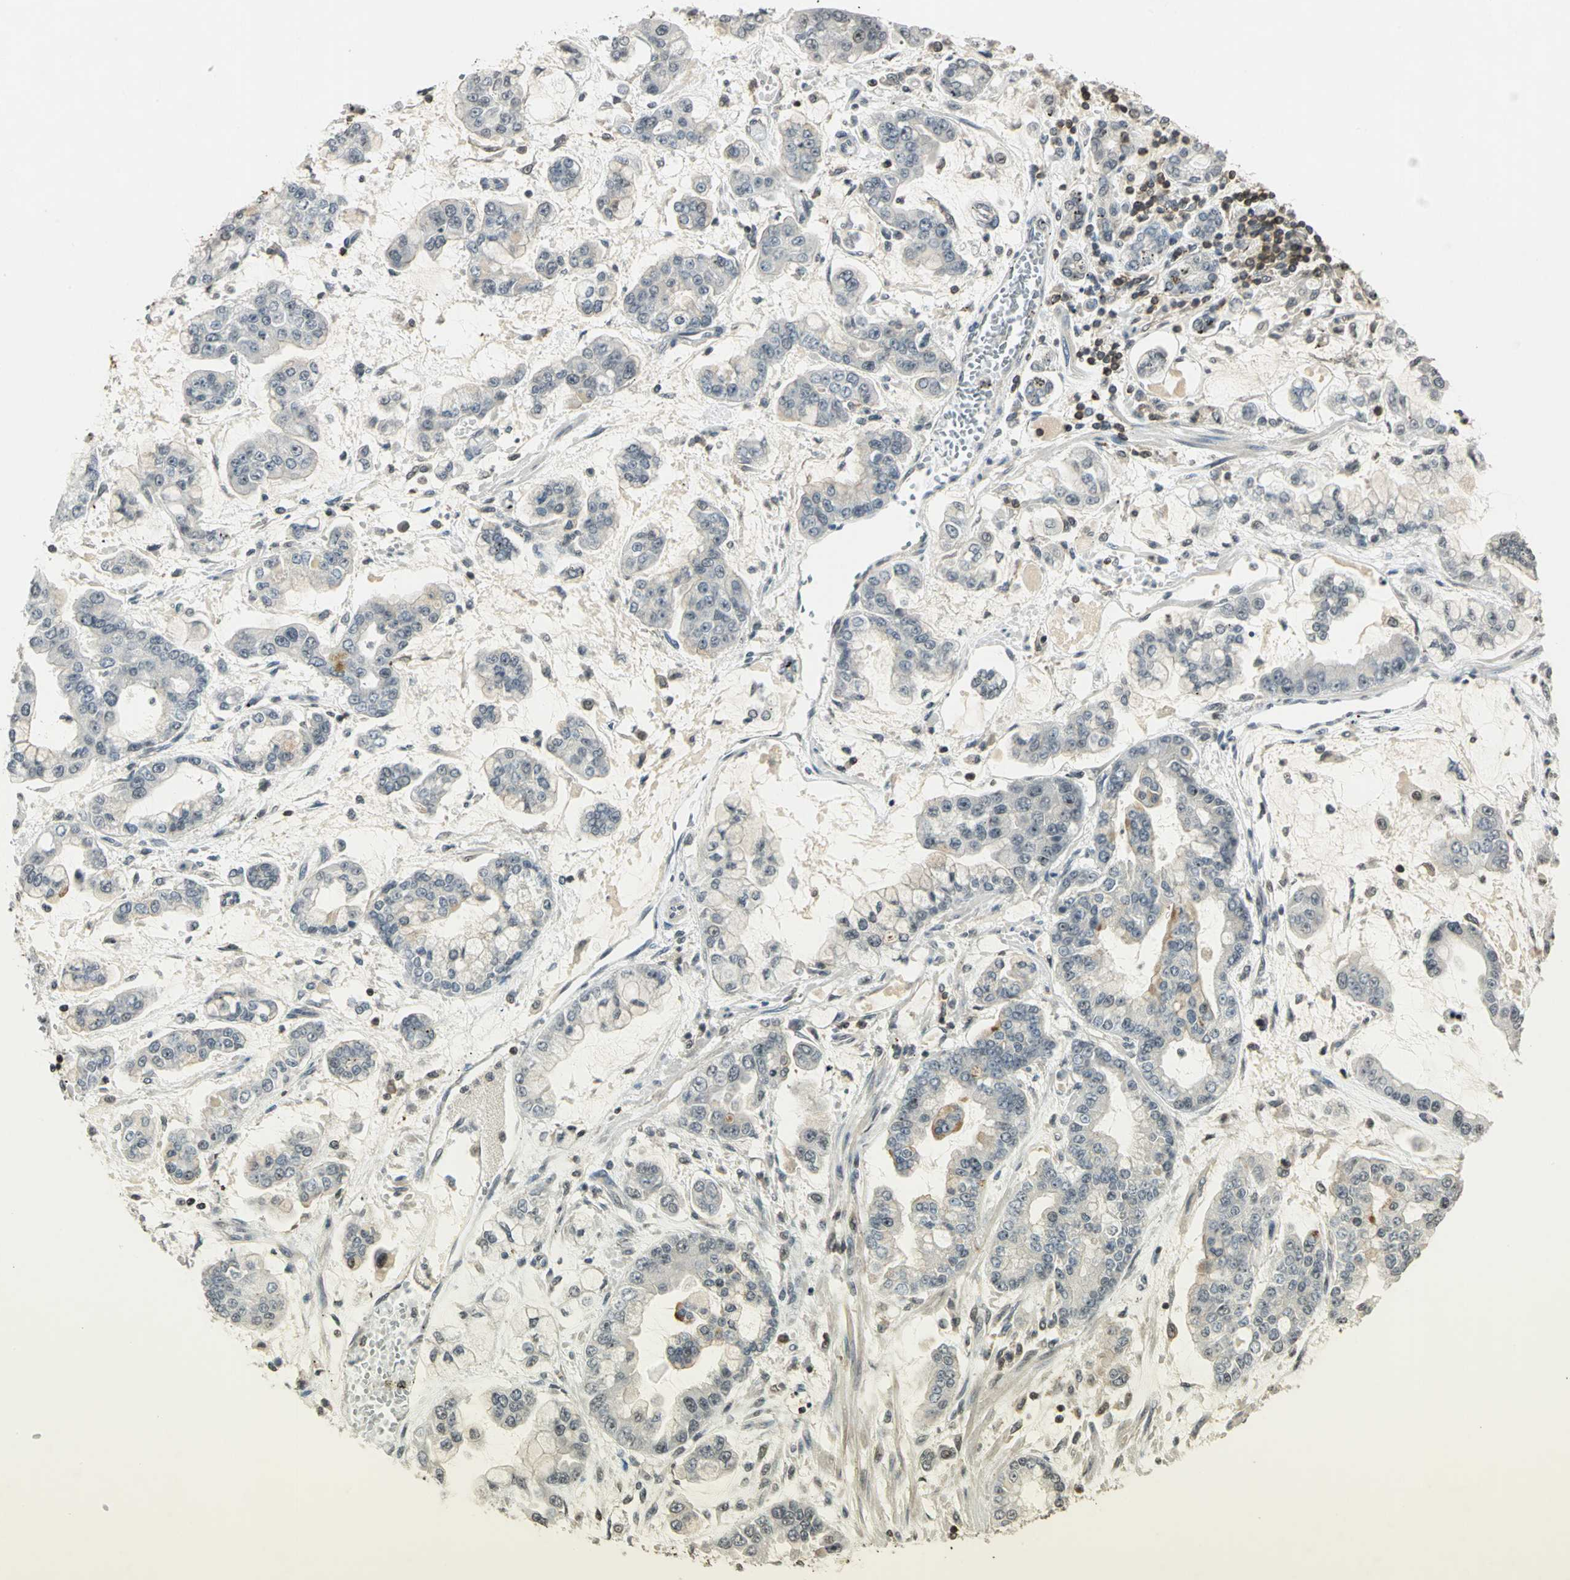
{"staining": {"intensity": "negative", "quantity": "none", "location": "none"}, "tissue": "stomach cancer", "cell_type": "Tumor cells", "image_type": "cancer", "snomed": [{"axis": "morphology", "description": "Normal tissue, NOS"}, {"axis": "morphology", "description": "Adenocarcinoma, NOS"}, {"axis": "topography", "description": "Stomach, upper"}, {"axis": "topography", "description": "Stomach"}], "caption": "There is no significant staining in tumor cells of stomach cancer.", "gene": "IL16", "patient": {"sex": "male", "age": 76}}